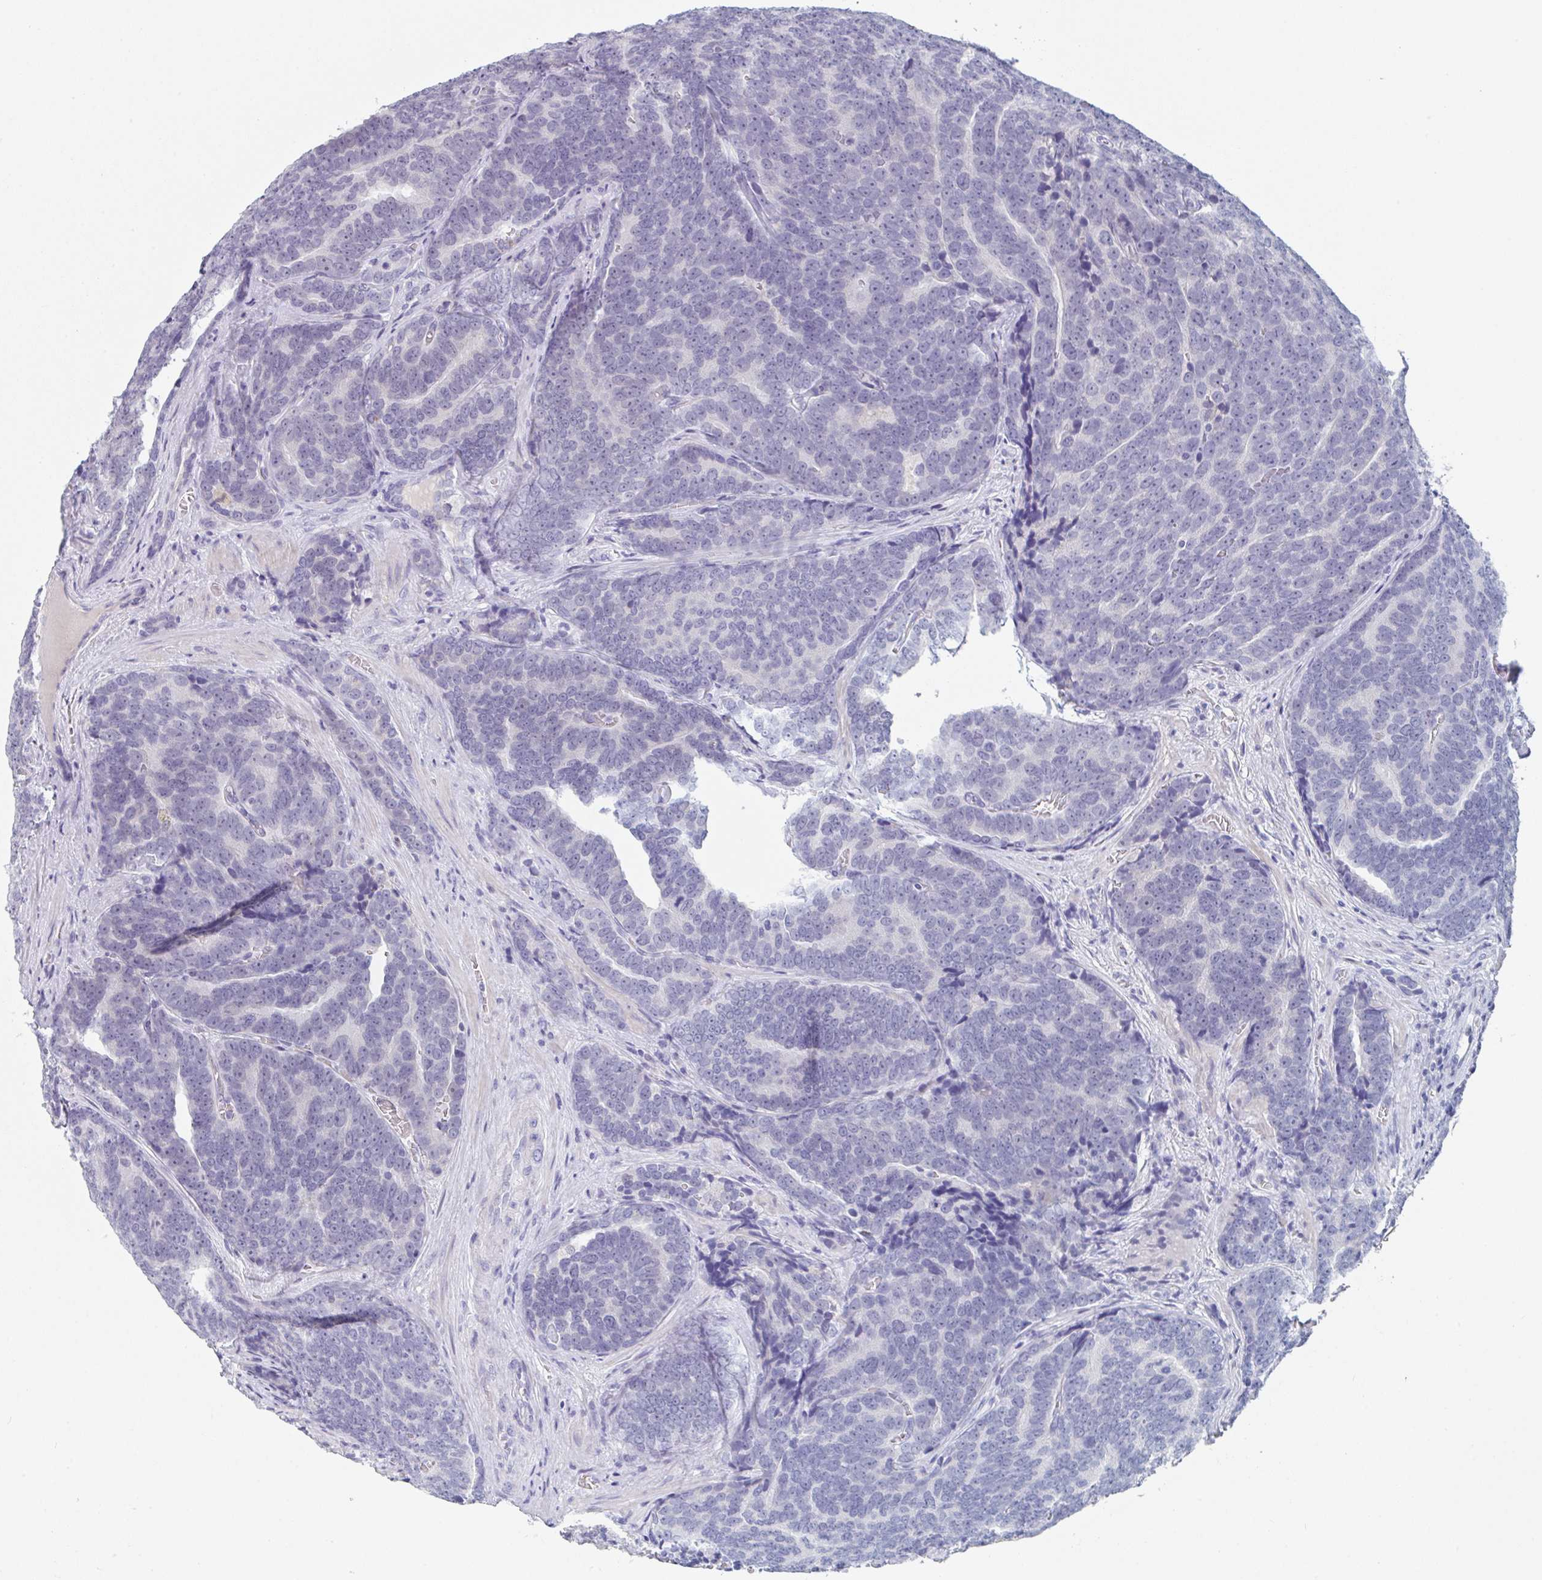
{"staining": {"intensity": "negative", "quantity": "none", "location": "none"}, "tissue": "prostate cancer", "cell_type": "Tumor cells", "image_type": "cancer", "snomed": [{"axis": "morphology", "description": "Adenocarcinoma, Low grade"}, {"axis": "topography", "description": "Prostate"}], "caption": "A histopathology image of prostate cancer (adenocarcinoma (low-grade)) stained for a protein exhibits no brown staining in tumor cells.", "gene": "RUBCN", "patient": {"sex": "male", "age": 62}}